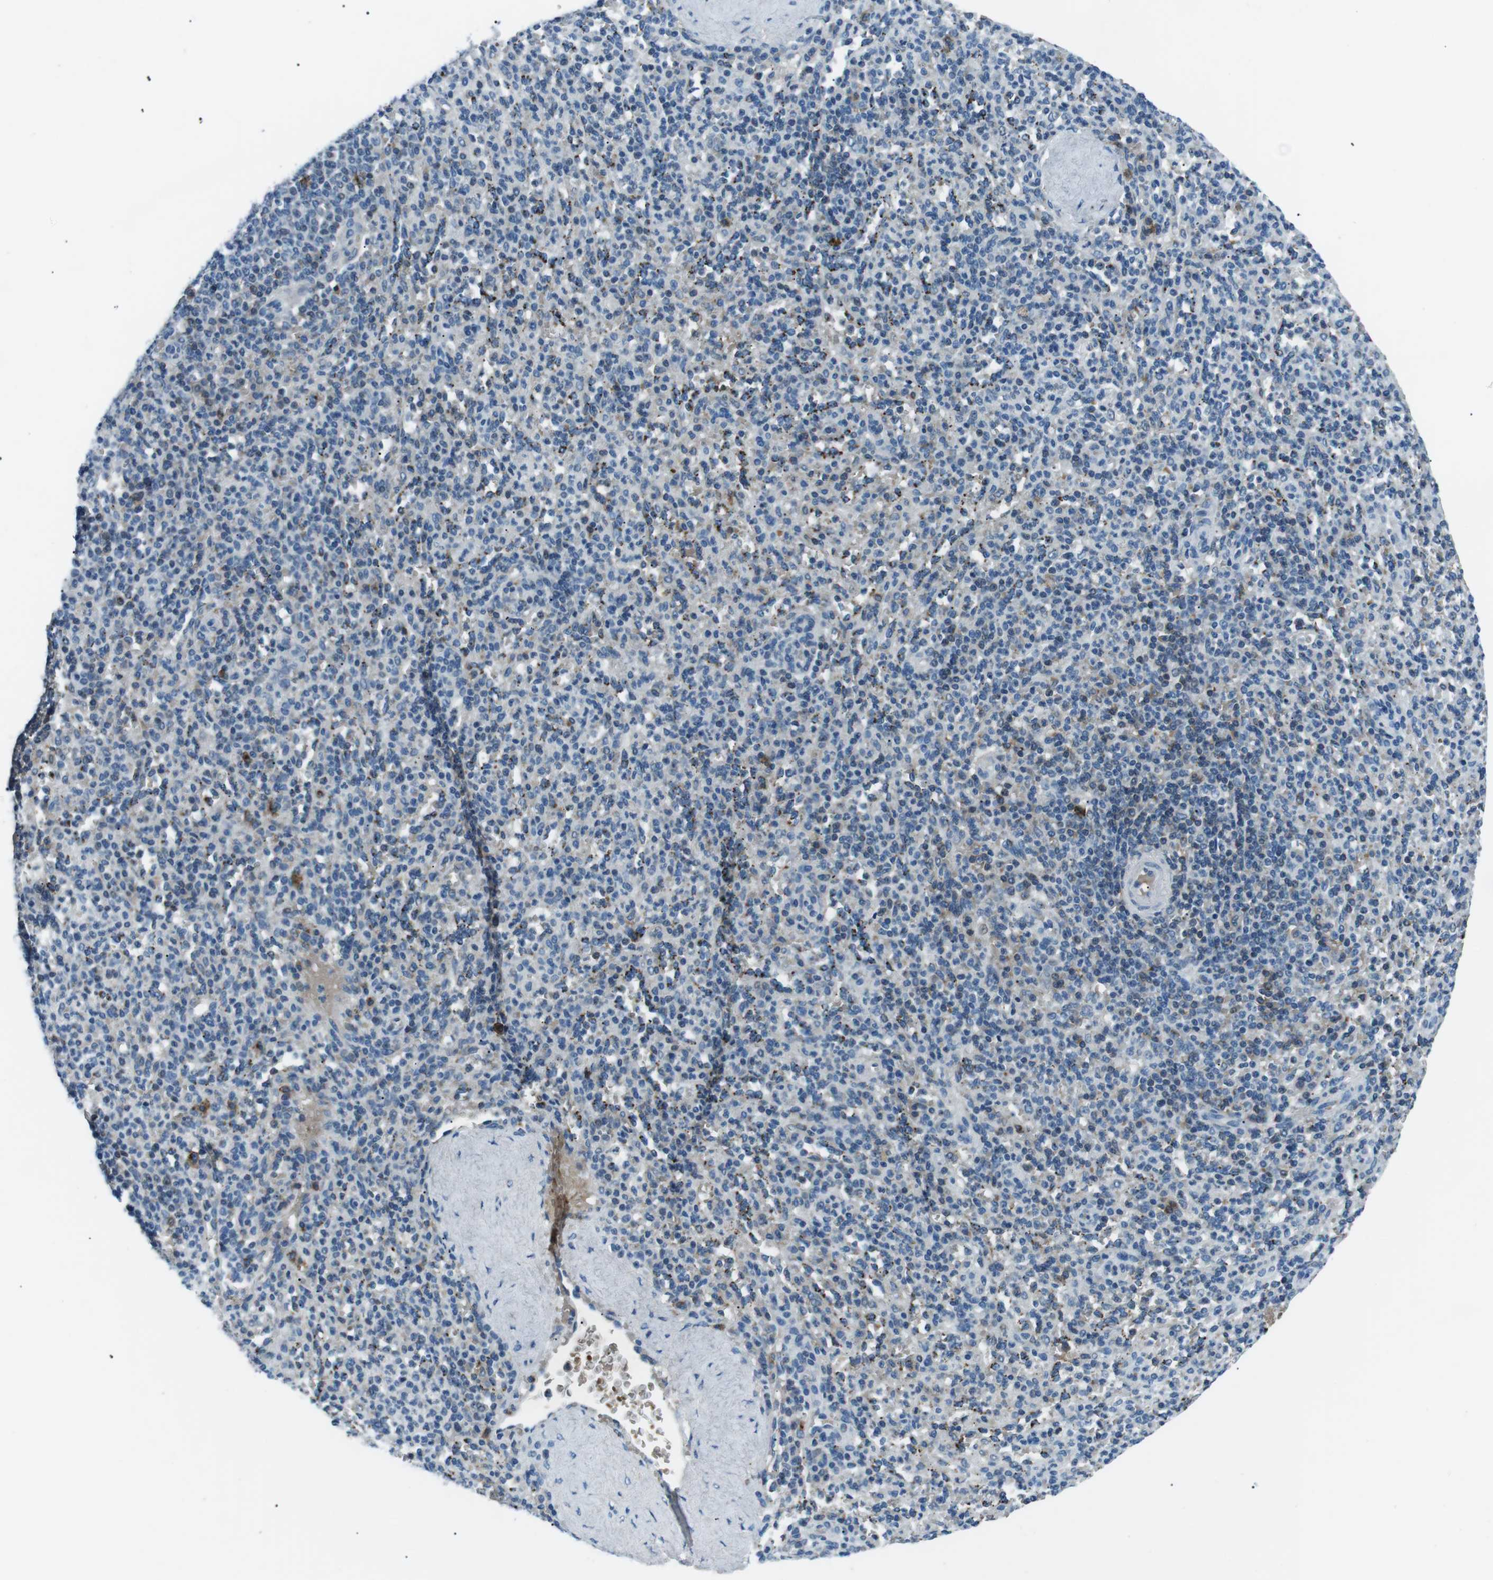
{"staining": {"intensity": "moderate", "quantity": "<25%", "location": "cytoplasmic/membranous"}, "tissue": "spleen", "cell_type": "Cells in red pulp", "image_type": "normal", "snomed": [{"axis": "morphology", "description": "Normal tissue, NOS"}, {"axis": "topography", "description": "Spleen"}], "caption": "Spleen stained with DAB (3,3'-diaminobenzidine) immunohistochemistry (IHC) displays low levels of moderate cytoplasmic/membranous positivity in about <25% of cells in red pulp. The staining was performed using DAB, with brown indicating positive protein expression. Nuclei are stained blue with hematoxylin.", "gene": "ST6GAL1", "patient": {"sex": "male", "age": 36}}